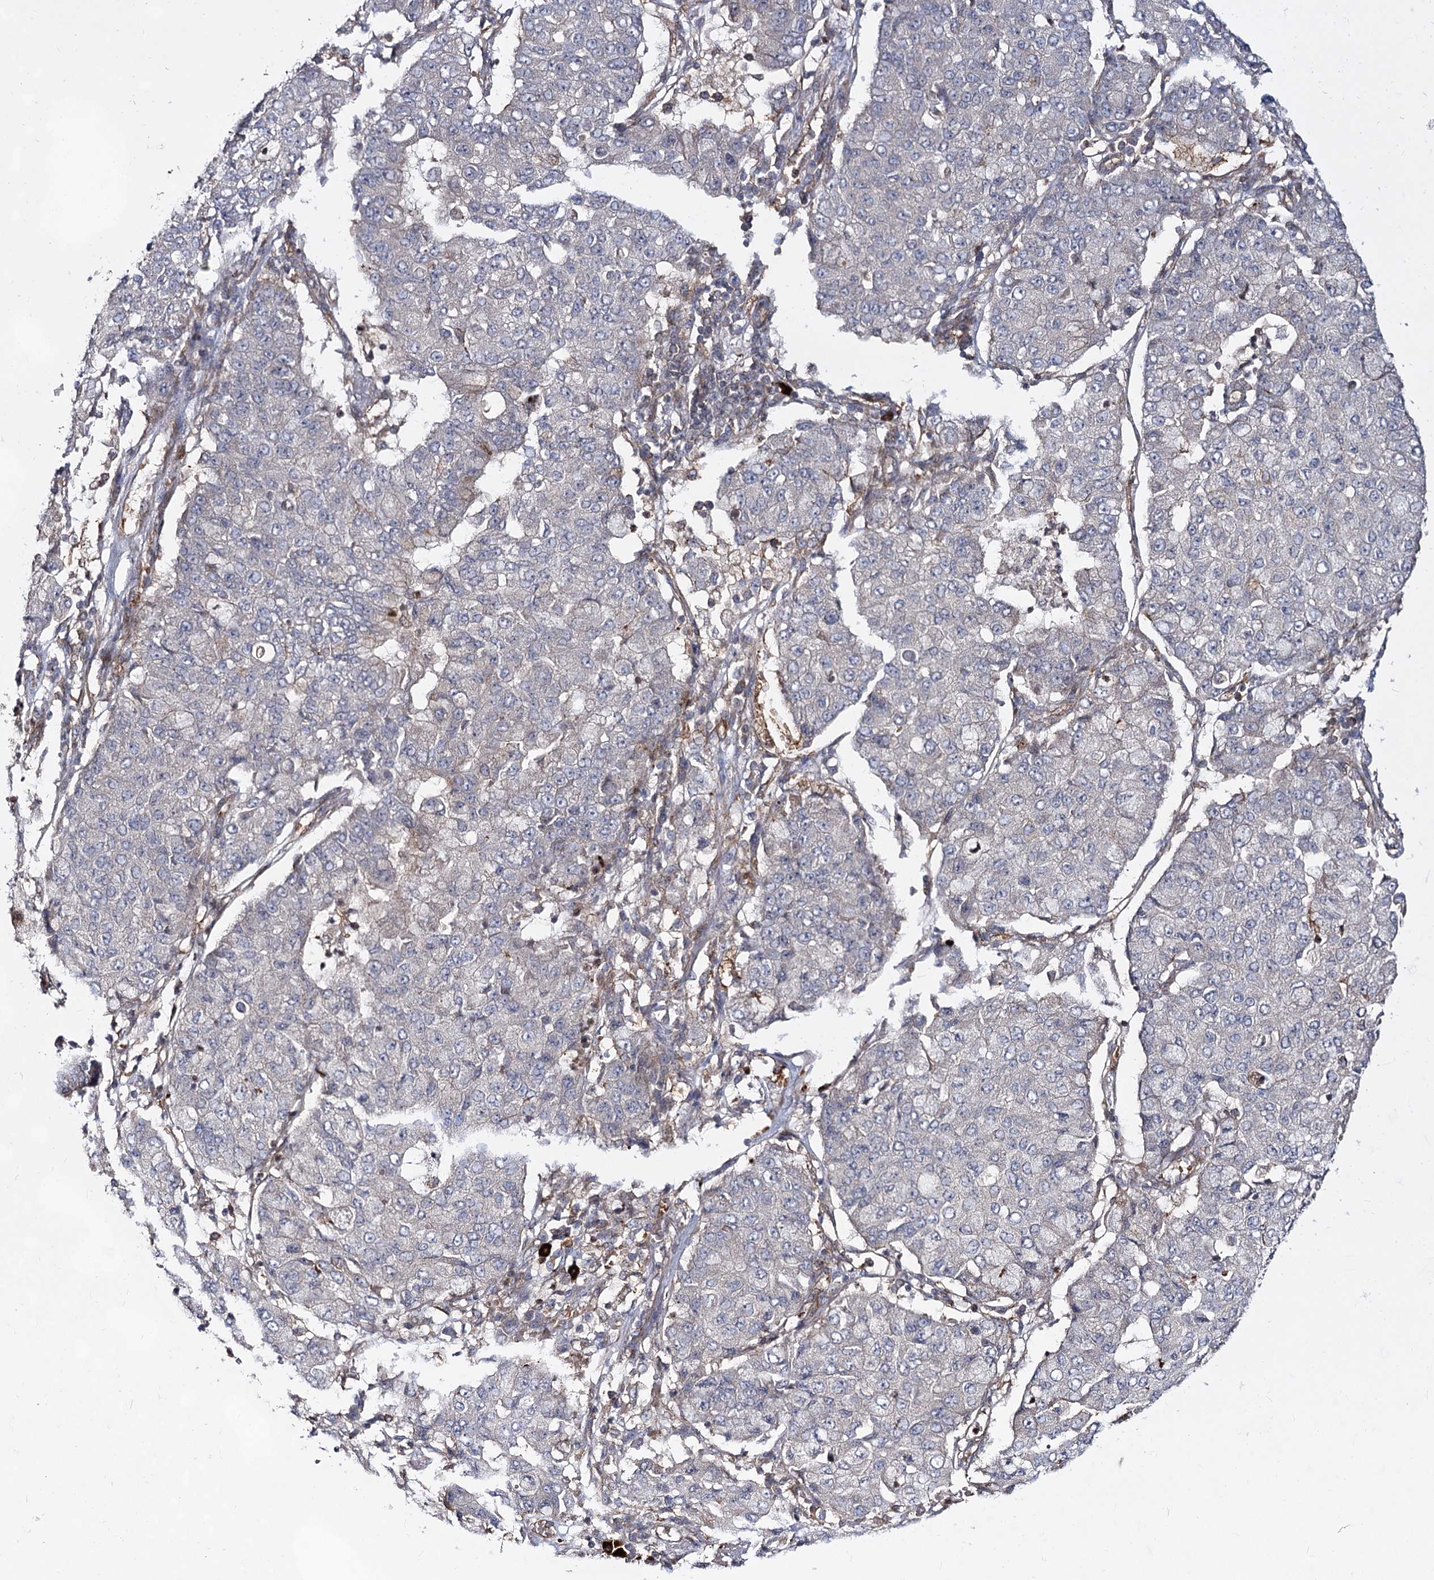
{"staining": {"intensity": "negative", "quantity": "none", "location": "none"}, "tissue": "lung cancer", "cell_type": "Tumor cells", "image_type": "cancer", "snomed": [{"axis": "morphology", "description": "Squamous cell carcinoma, NOS"}, {"axis": "topography", "description": "Lung"}], "caption": "This is an IHC histopathology image of human lung squamous cell carcinoma. There is no expression in tumor cells.", "gene": "IQSEC1", "patient": {"sex": "male", "age": 74}}